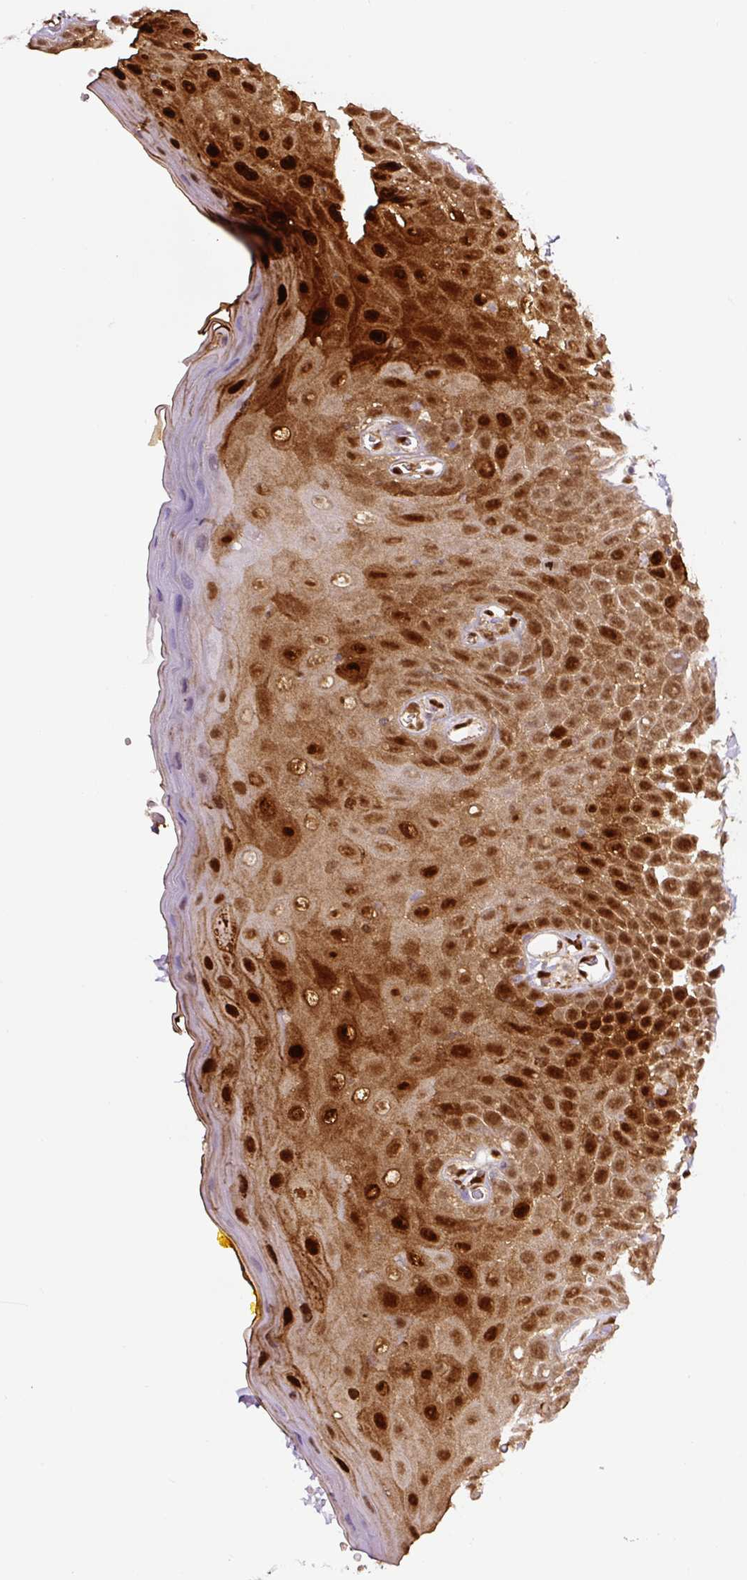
{"staining": {"intensity": "strong", "quantity": ">75%", "location": "cytoplasmic/membranous,nuclear"}, "tissue": "oral mucosa", "cell_type": "Squamous epithelial cells", "image_type": "normal", "snomed": [{"axis": "morphology", "description": "Normal tissue, NOS"}, {"axis": "morphology", "description": "Squamous cell carcinoma, NOS"}, {"axis": "topography", "description": "Oral tissue"}, {"axis": "topography", "description": "Tounge, NOS"}, {"axis": "topography", "description": "Head-Neck"}], "caption": "Strong cytoplasmic/membranous,nuclear protein positivity is appreciated in approximately >75% of squamous epithelial cells in oral mucosa.", "gene": "ANXA1", "patient": {"sex": "male", "age": 76}}